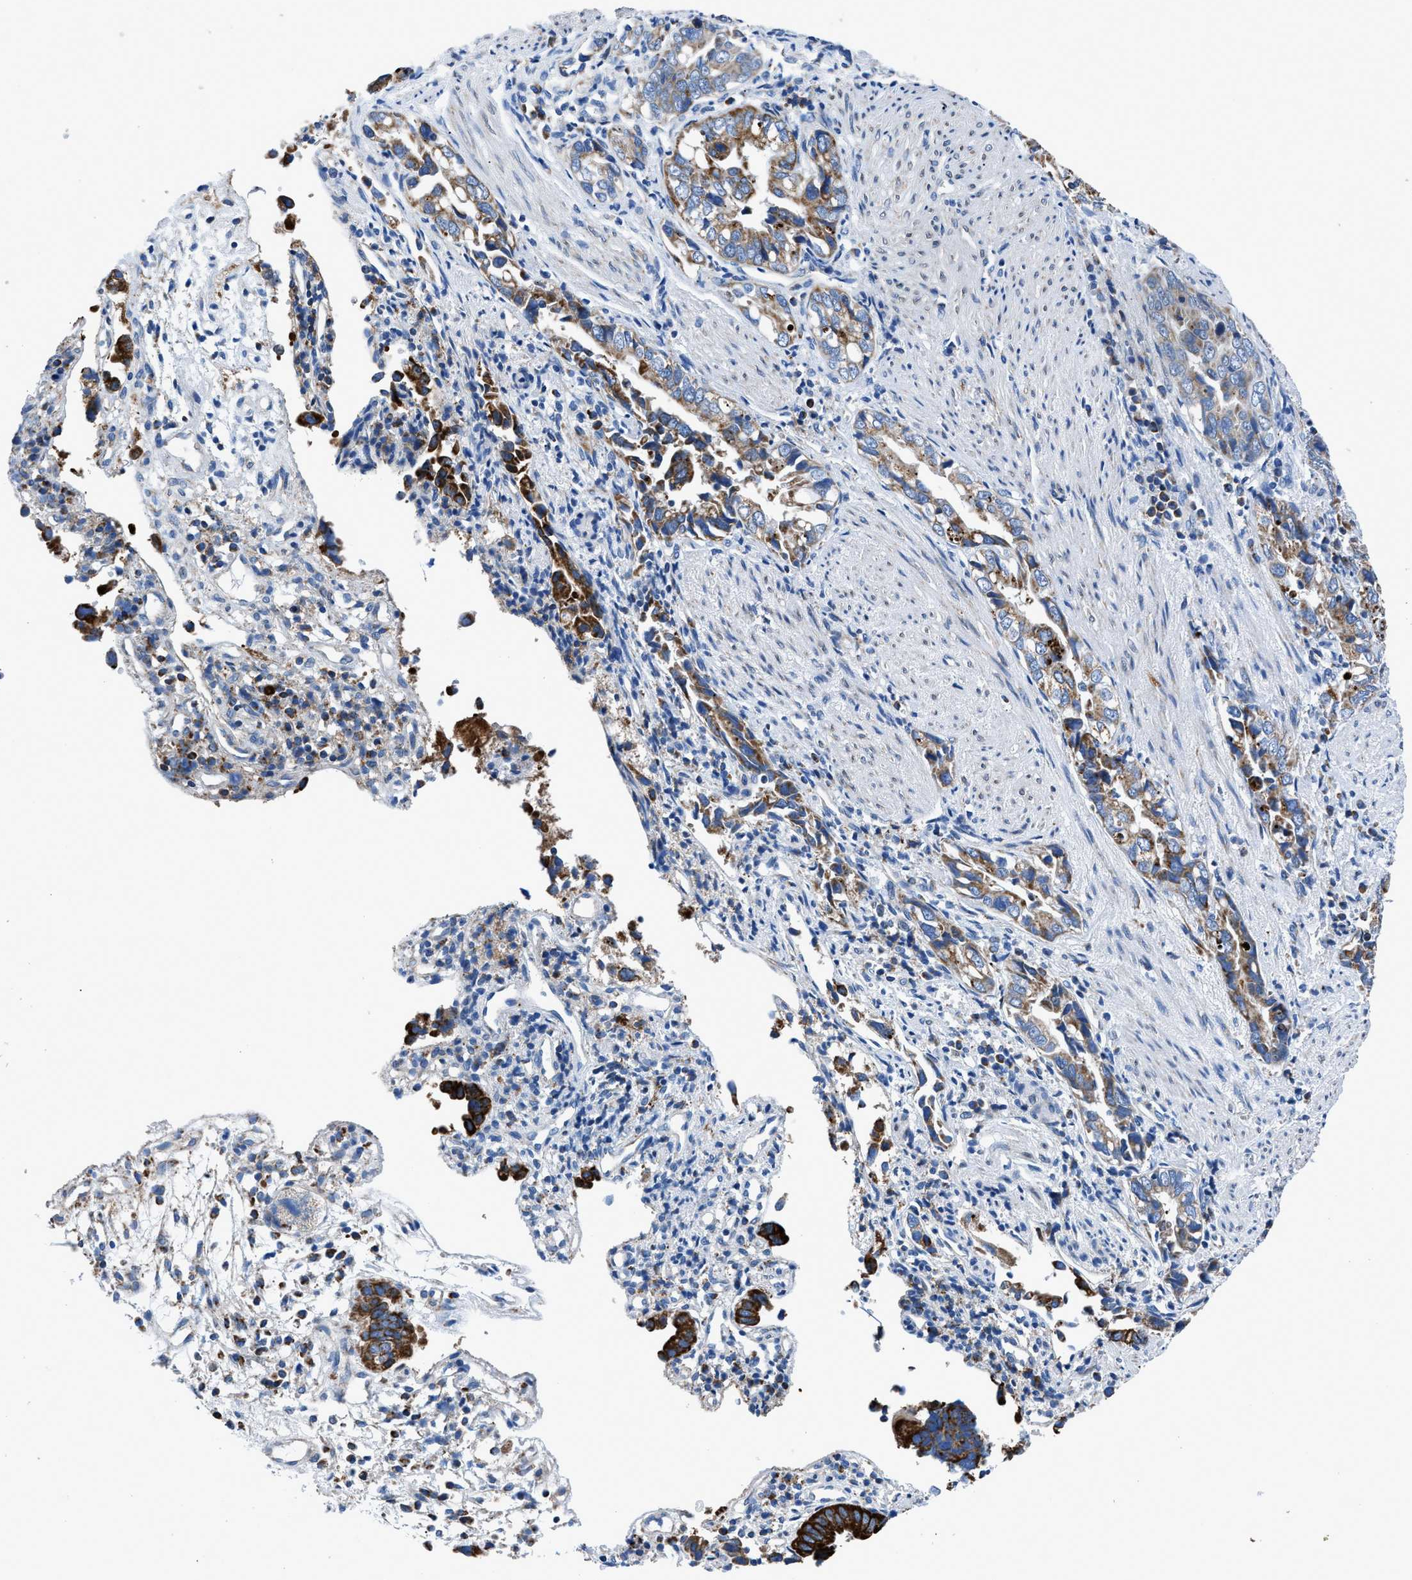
{"staining": {"intensity": "weak", "quantity": "25%-75%", "location": "cytoplasmic/membranous"}, "tissue": "liver cancer", "cell_type": "Tumor cells", "image_type": "cancer", "snomed": [{"axis": "morphology", "description": "Cholangiocarcinoma"}, {"axis": "topography", "description": "Liver"}], "caption": "Liver cholangiocarcinoma tissue demonstrates weak cytoplasmic/membranous expression in approximately 25%-75% of tumor cells (brown staining indicates protein expression, while blue staining denotes nuclei).", "gene": "ZDHHC3", "patient": {"sex": "female", "age": 79}}